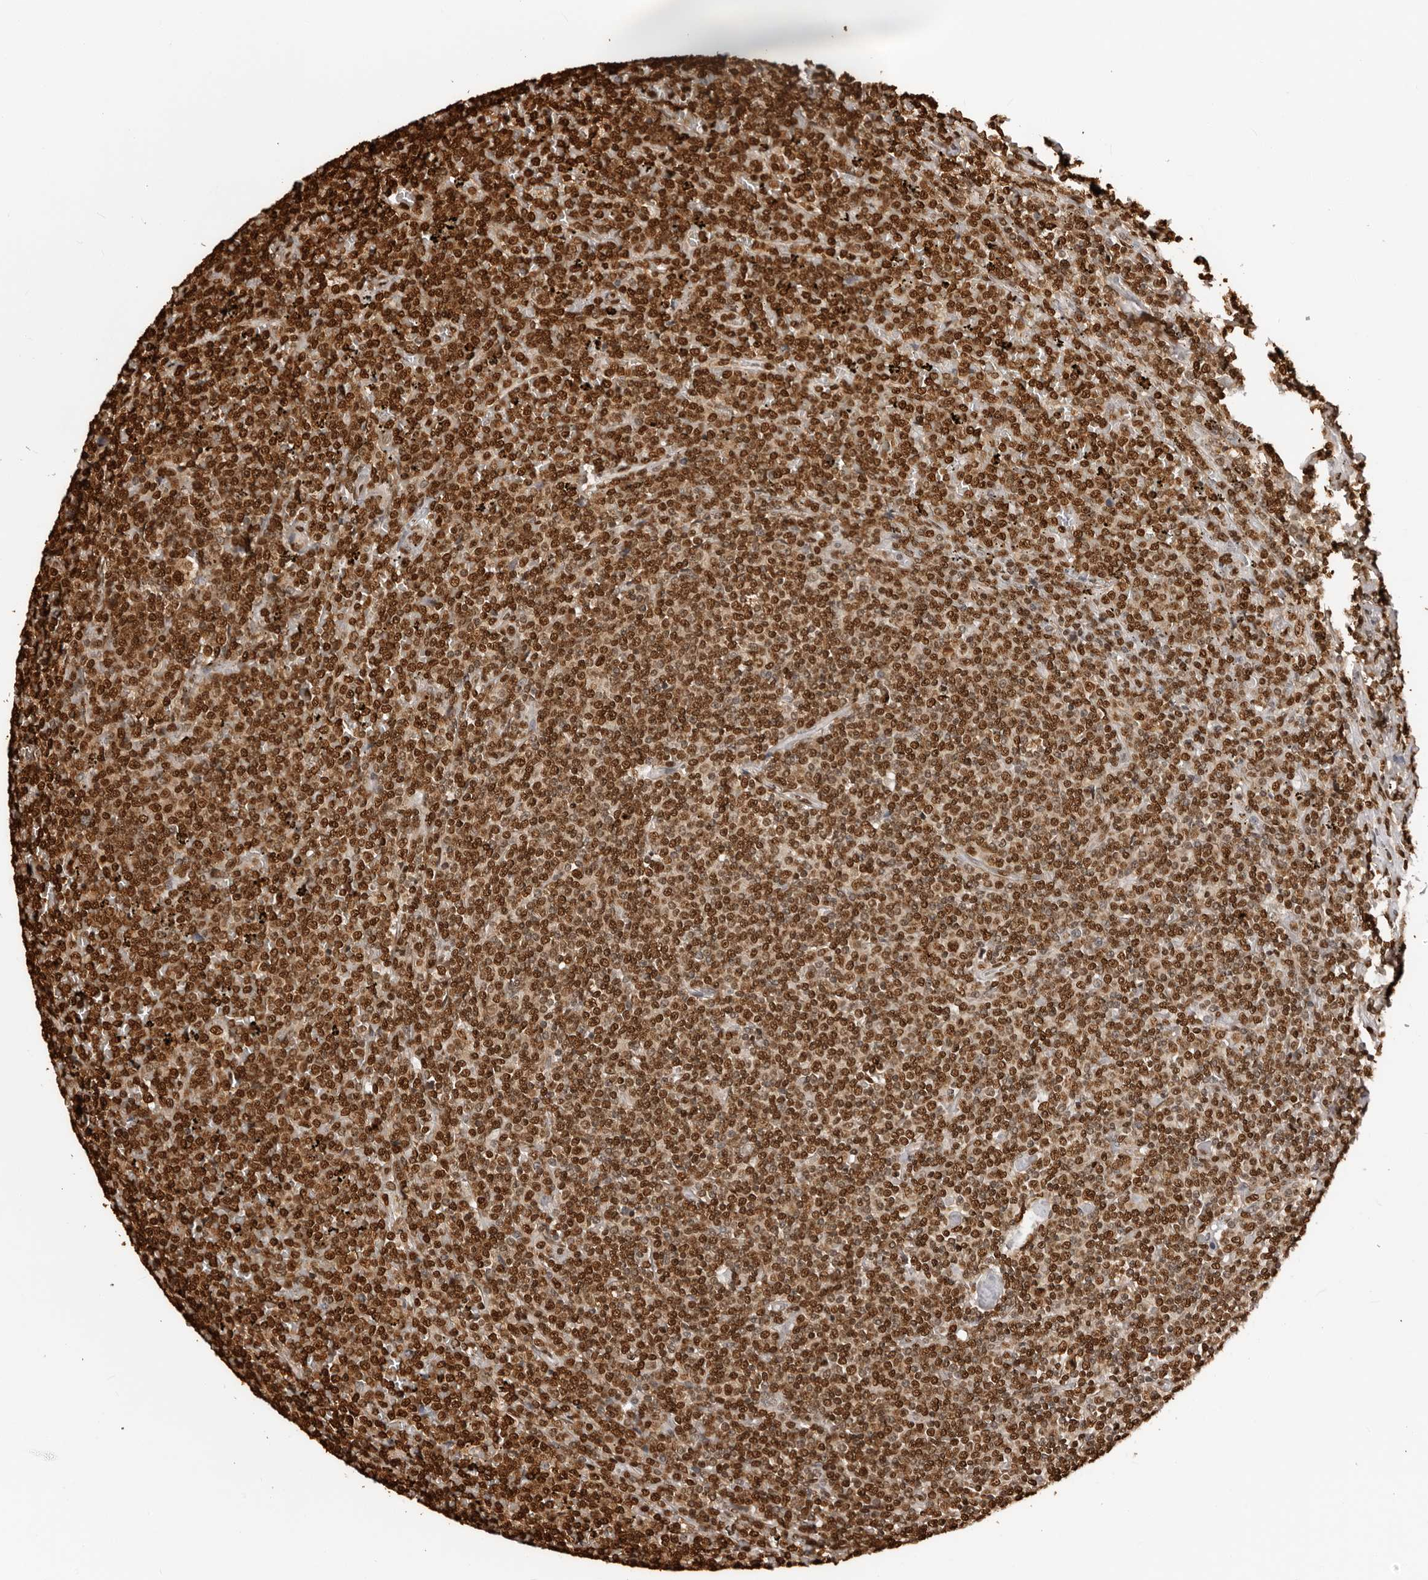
{"staining": {"intensity": "strong", "quantity": ">75%", "location": "cytoplasmic/membranous,nuclear"}, "tissue": "lymphoma", "cell_type": "Tumor cells", "image_type": "cancer", "snomed": [{"axis": "morphology", "description": "Malignant lymphoma, non-Hodgkin's type, Low grade"}, {"axis": "topography", "description": "Spleen"}], "caption": "The histopathology image reveals staining of lymphoma, revealing strong cytoplasmic/membranous and nuclear protein staining (brown color) within tumor cells.", "gene": "ZFP91", "patient": {"sex": "female", "age": 19}}